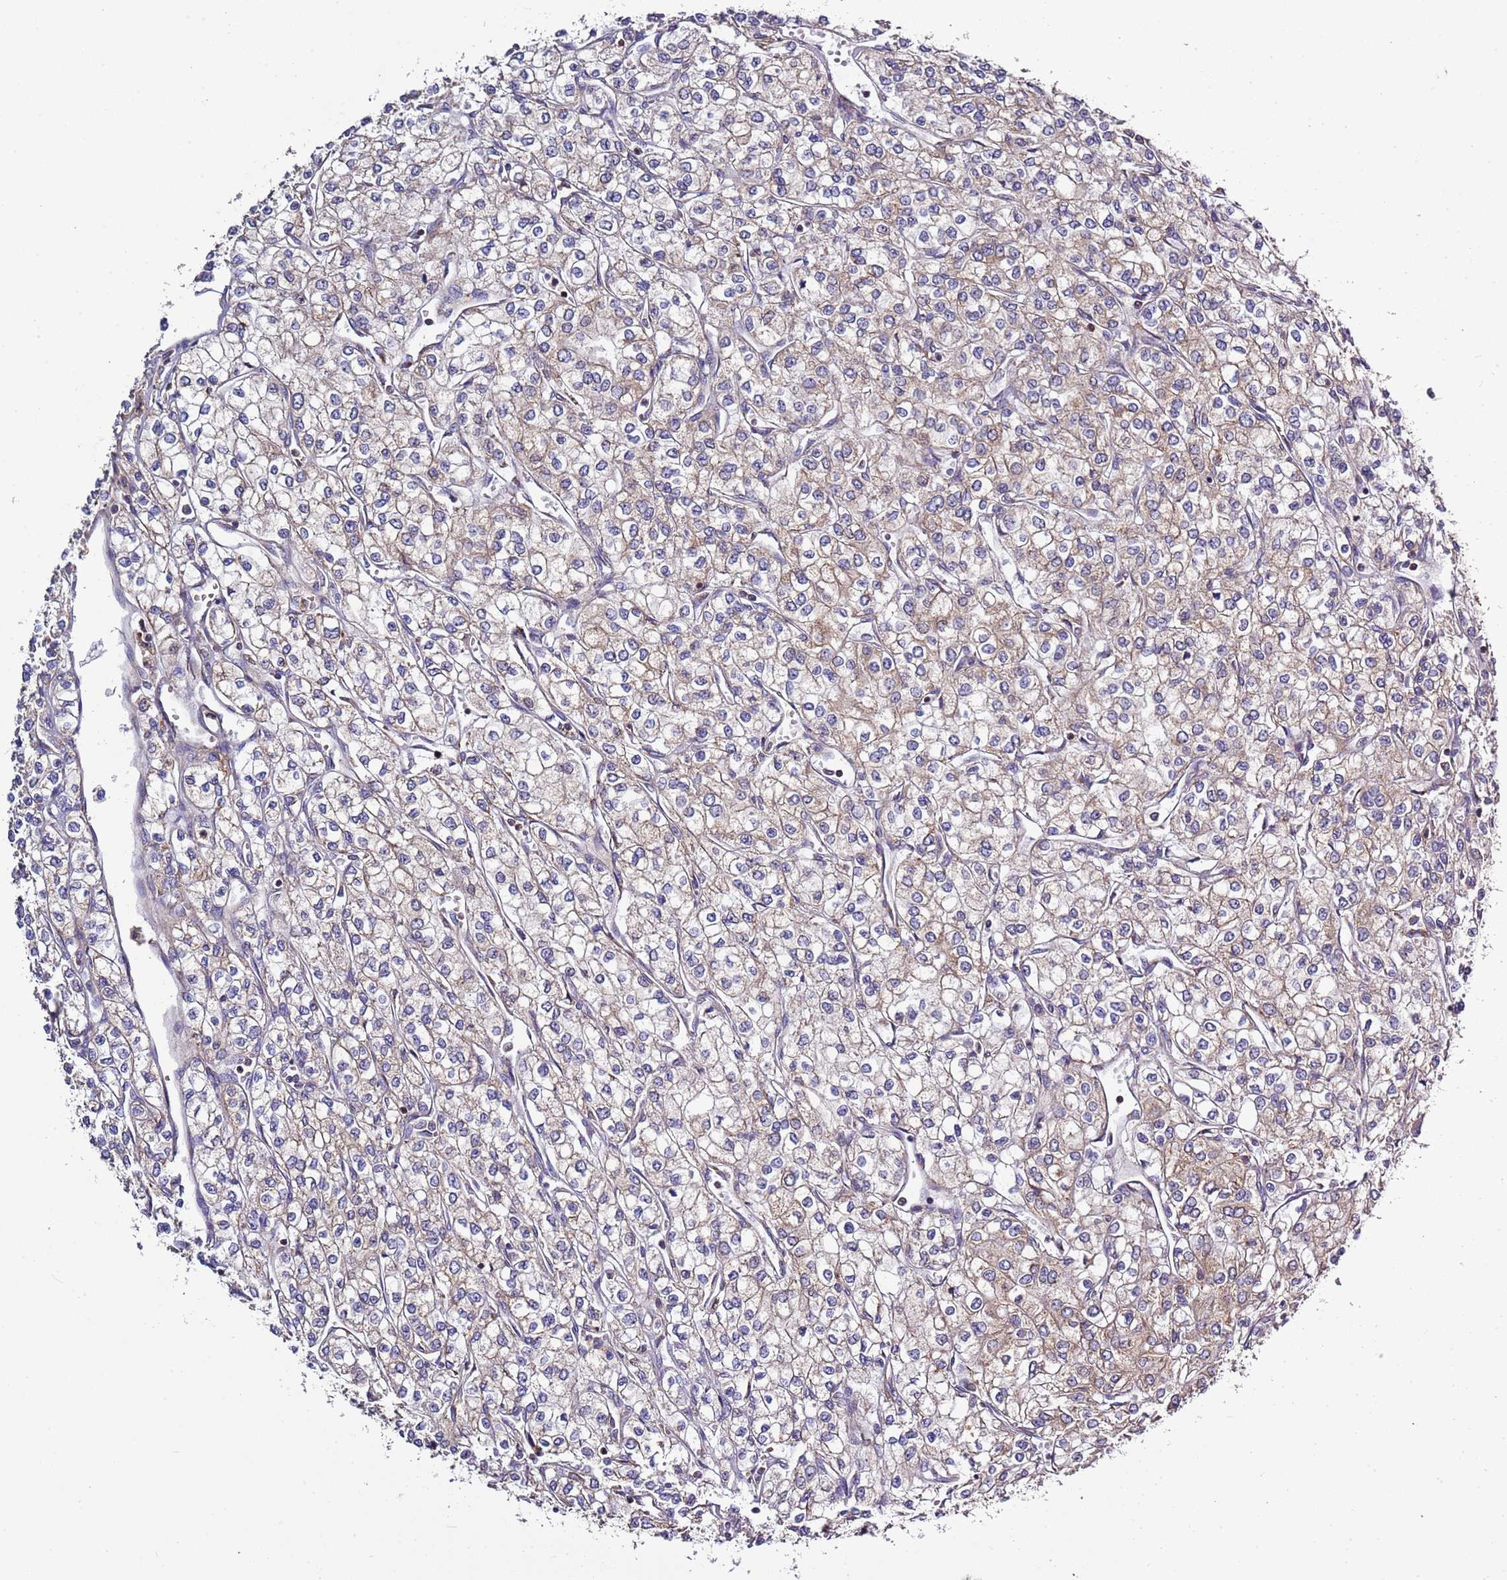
{"staining": {"intensity": "negative", "quantity": "none", "location": "none"}, "tissue": "renal cancer", "cell_type": "Tumor cells", "image_type": "cancer", "snomed": [{"axis": "morphology", "description": "Adenocarcinoma, NOS"}, {"axis": "topography", "description": "Kidney"}], "caption": "Immunohistochemistry (IHC) image of human renal cancer (adenocarcinoma) stained for a protein (brown), which displays no positivity in tumor cells.", "gene": "IRS4", "patient": {"sex": "male", "age": 80}}